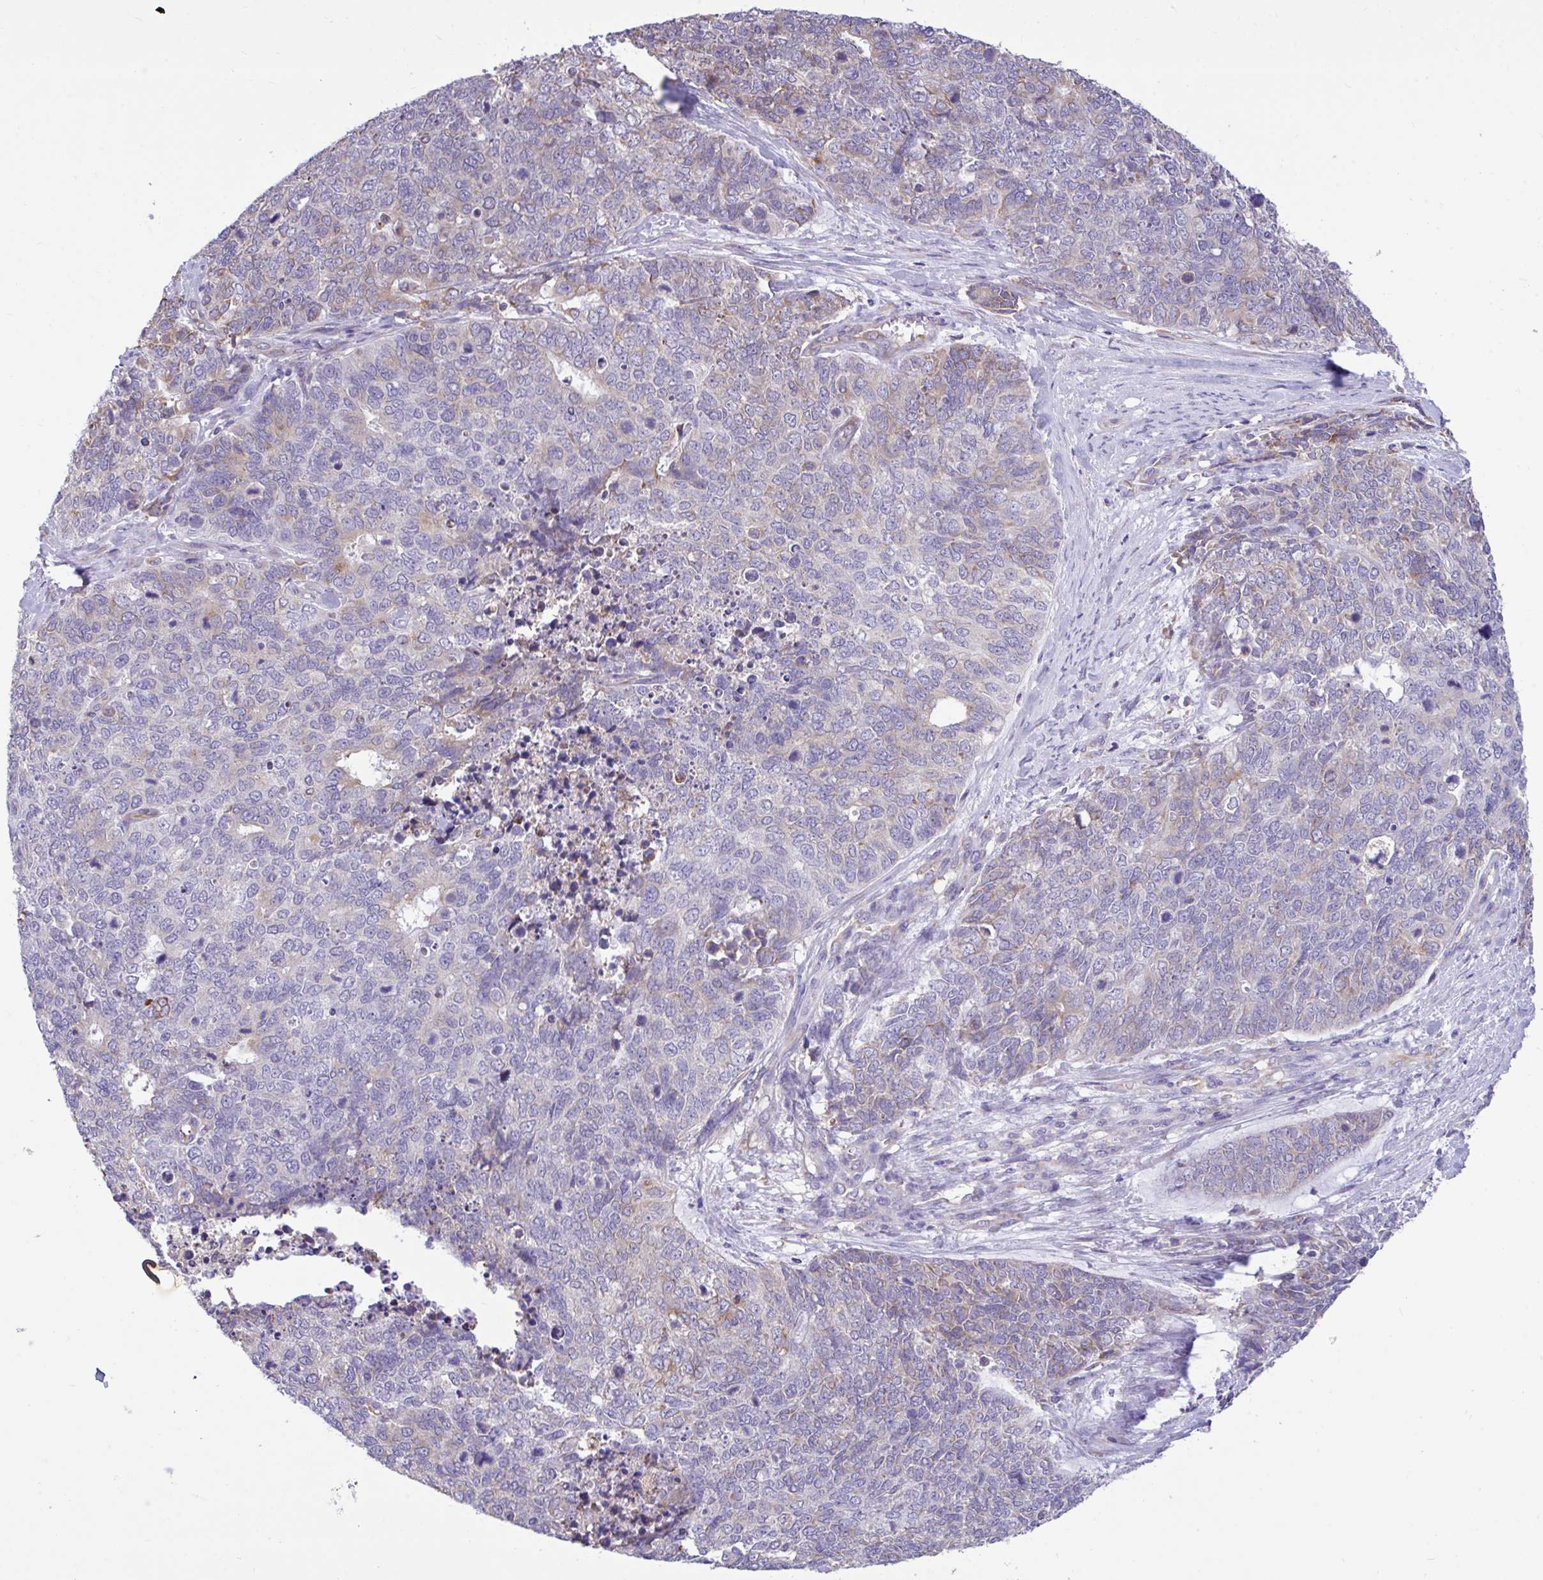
{"staining": {"intensity": "weak", "quantity": "<25%", "location": "cytoplasmic/membranous"}, "tissue": "cervical cancer", "cell_type": "Tumor cells", "image_type": "cancer", "snomed": [{"axis": "morphology", "description": "Adenocarcinoma, NOS"}, {"axis": "topography", "description": "Cervix"}], "caption": "Human cervical cancer stained for a protein using immunohistochemistry (IHC) exhibits no staining in tumor cells.", "gene": "PIGK", "patient": {"sex": "female", "age": 63}}